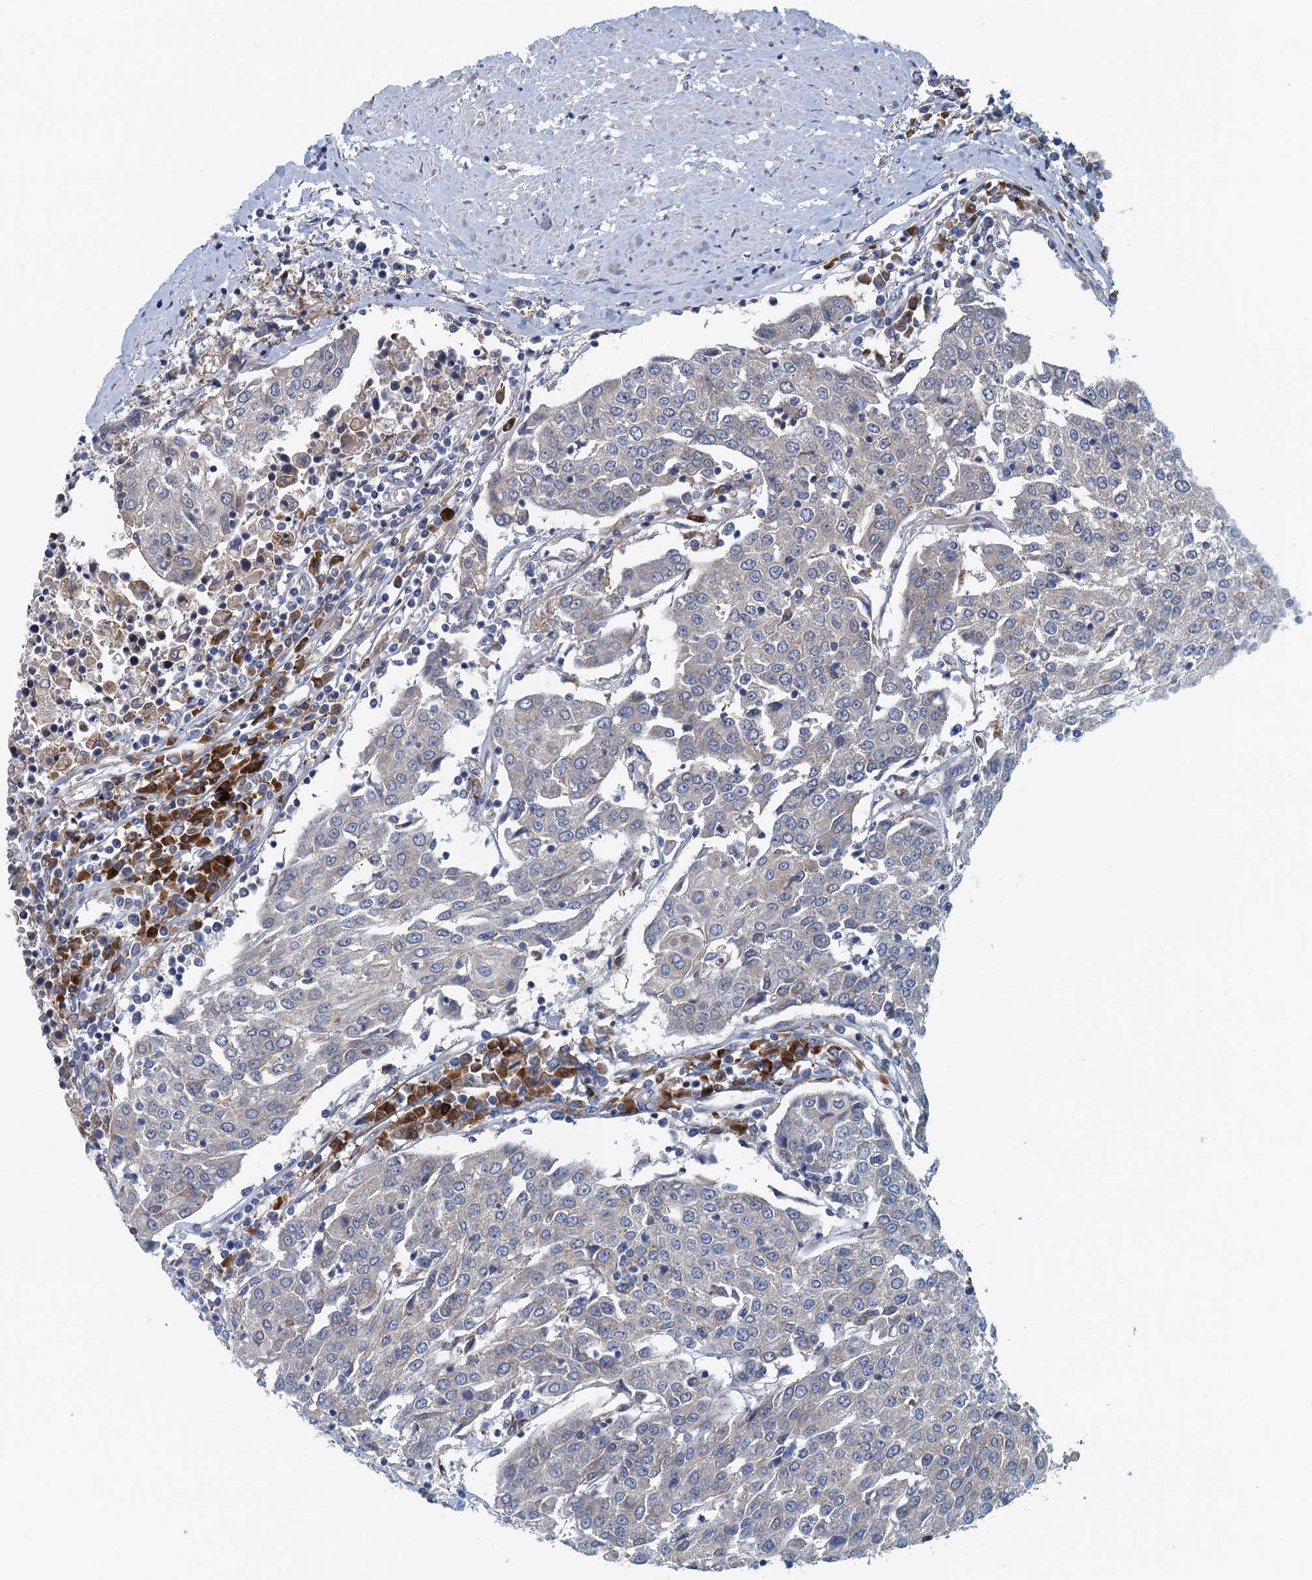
{"staining": {"intensity": "negative", "quantity": "none", "location": "none"}, "tissue": "urothelial cancer", "cell_type": "Tumor cells", "image_type": "cancer", "snomed": [{"axis": "morphology", "description": "Urothelial carcinoma, High grade"}, {"axis": "topography", "description": "Urinary bladder"}], "caption": "High-grade urothelial carcinoma stained for a protein using immunohistochemistry (IHC) shows no expression tumor cells.", "gene": "MYDGF", "patient": {"sex": "female", "age": 85}}